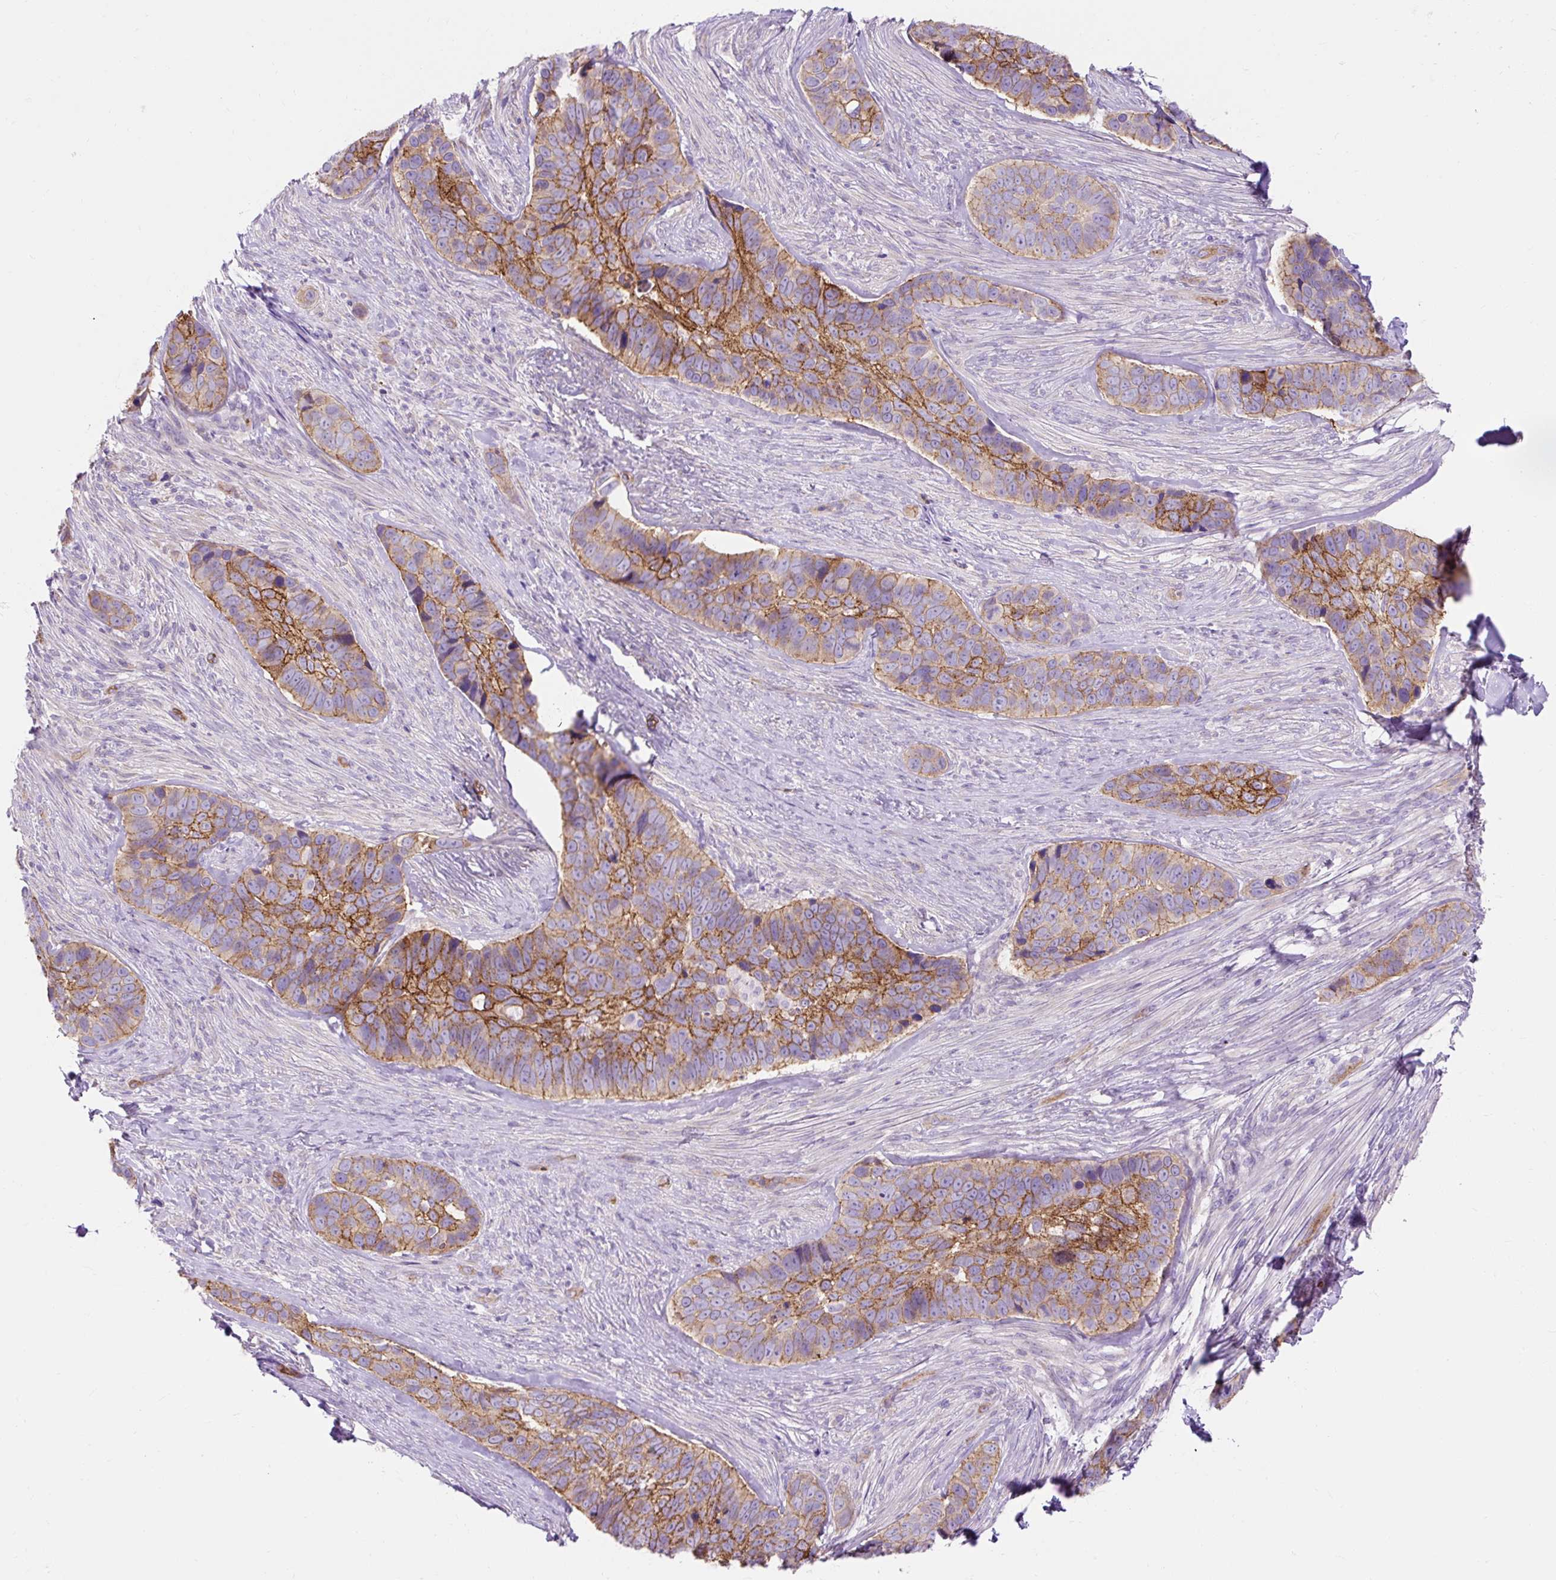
{"staining": {"intensity": "moderate", "quantity": ">75%", "location": "cytoplasmic/membranous"}, "tissue": "skin cancer", "cell_type": "Tumor cells", "image_type": "cancer", "snomed": [{"axis": "morphology", "description": "Basal cell carcinoma"}, {"axis": "topography", "description": "Skin"}], "caption": "Brown immunohistochemical staining in skin cancer (basal cell carcinoma) shows moderate cytoplasmic/membranous expression in about >75% of tumor cells.", "gene": "HIP1R", "patient": {"sex": "female", "age": 82}}